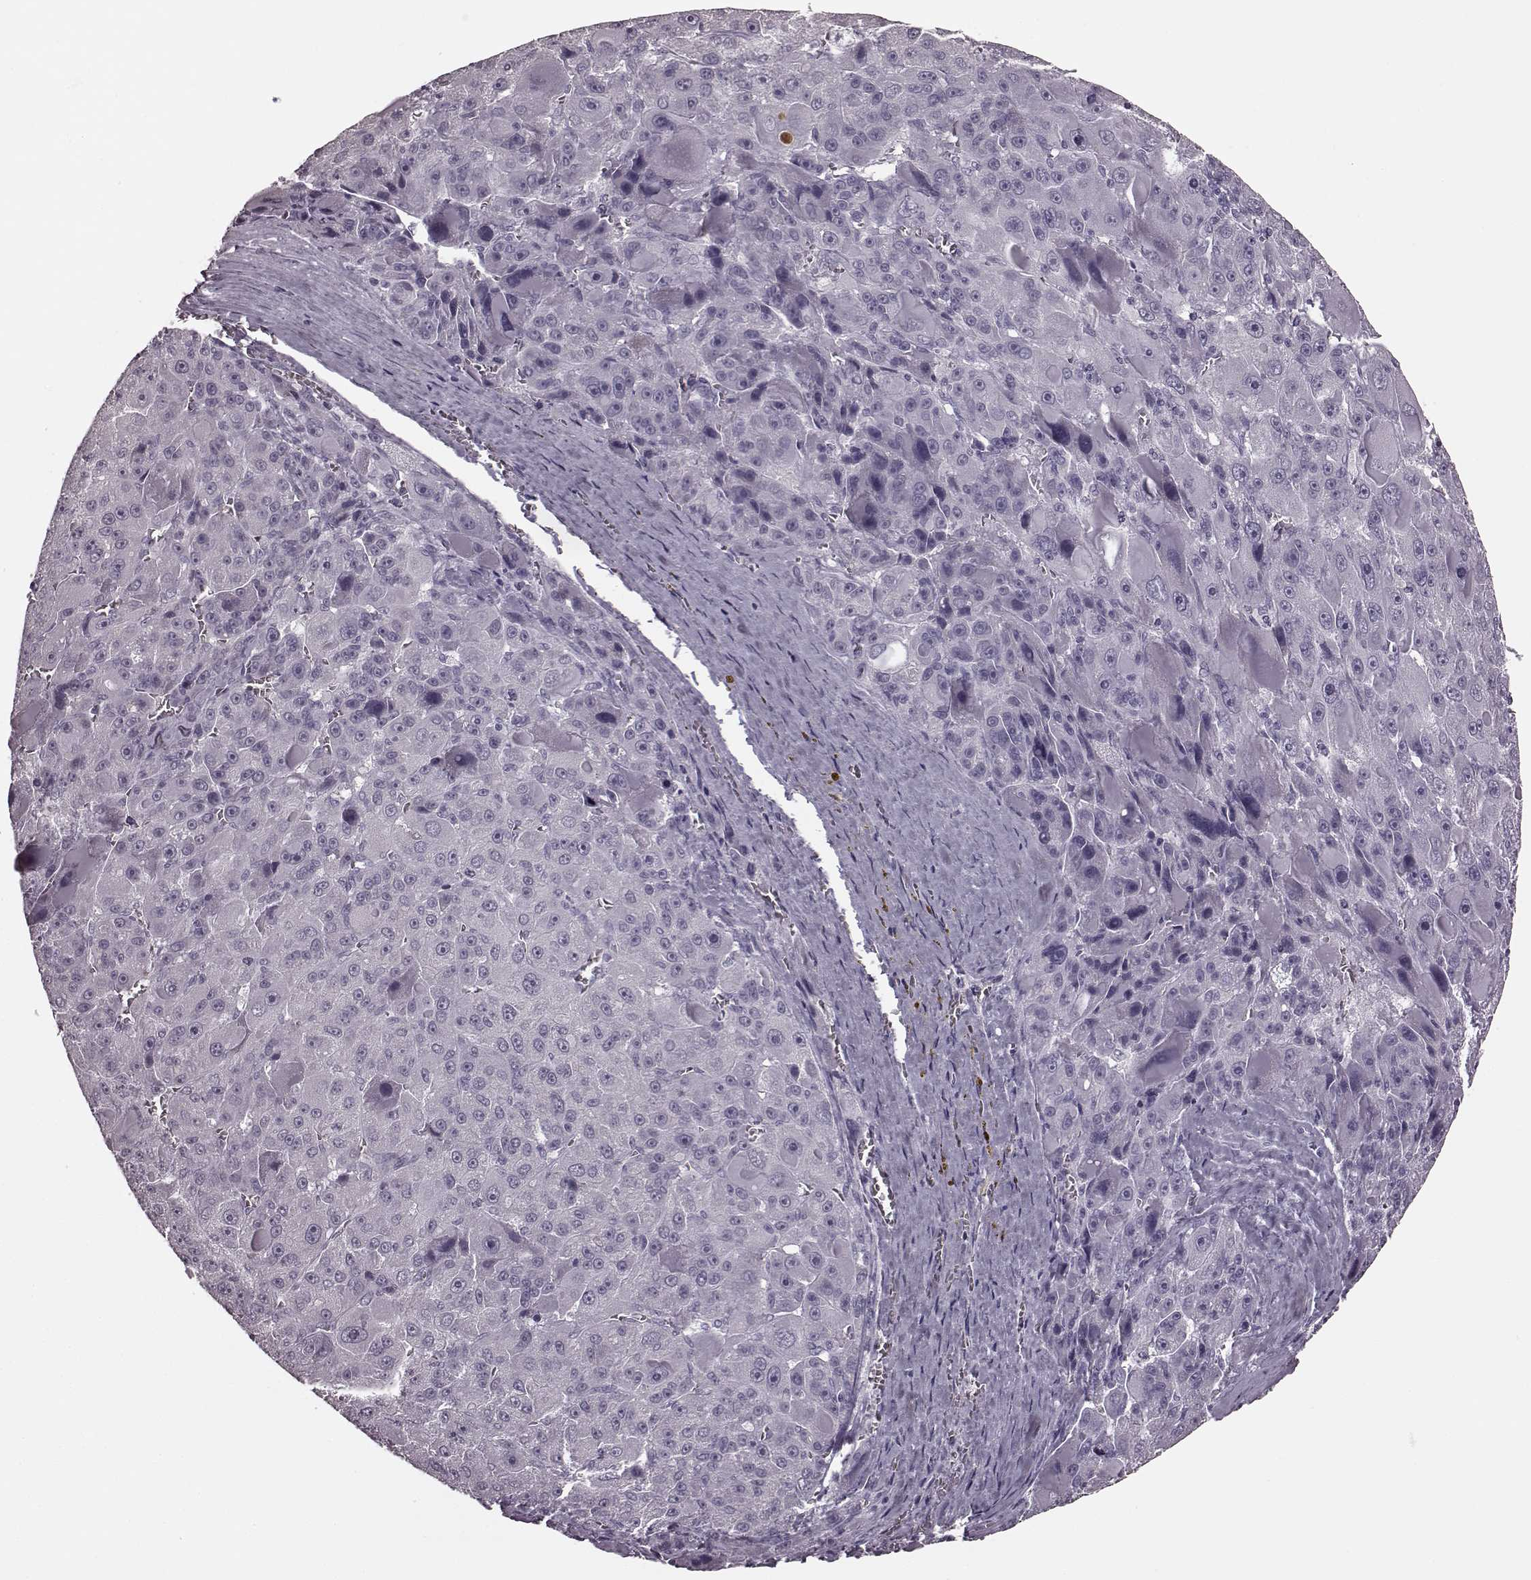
{"staining": {"intensity": "negative", "quantity": "none", "location": "none"}, "tissue": "liver cancer", "cell_type": "Tumor cells", "image_type": "cancer", "snomed": [{"axis": "morphology", "description": "Carcinoma, Hepatocellular, NOS"}, {"axis": "topography", "description": "Liver"}], "caption": "Liver cancer stained for a protein using IHC shows no positivity tumor cells.", "gene": "TRPM1", "patient": {"sex": "male", "age": 76}}